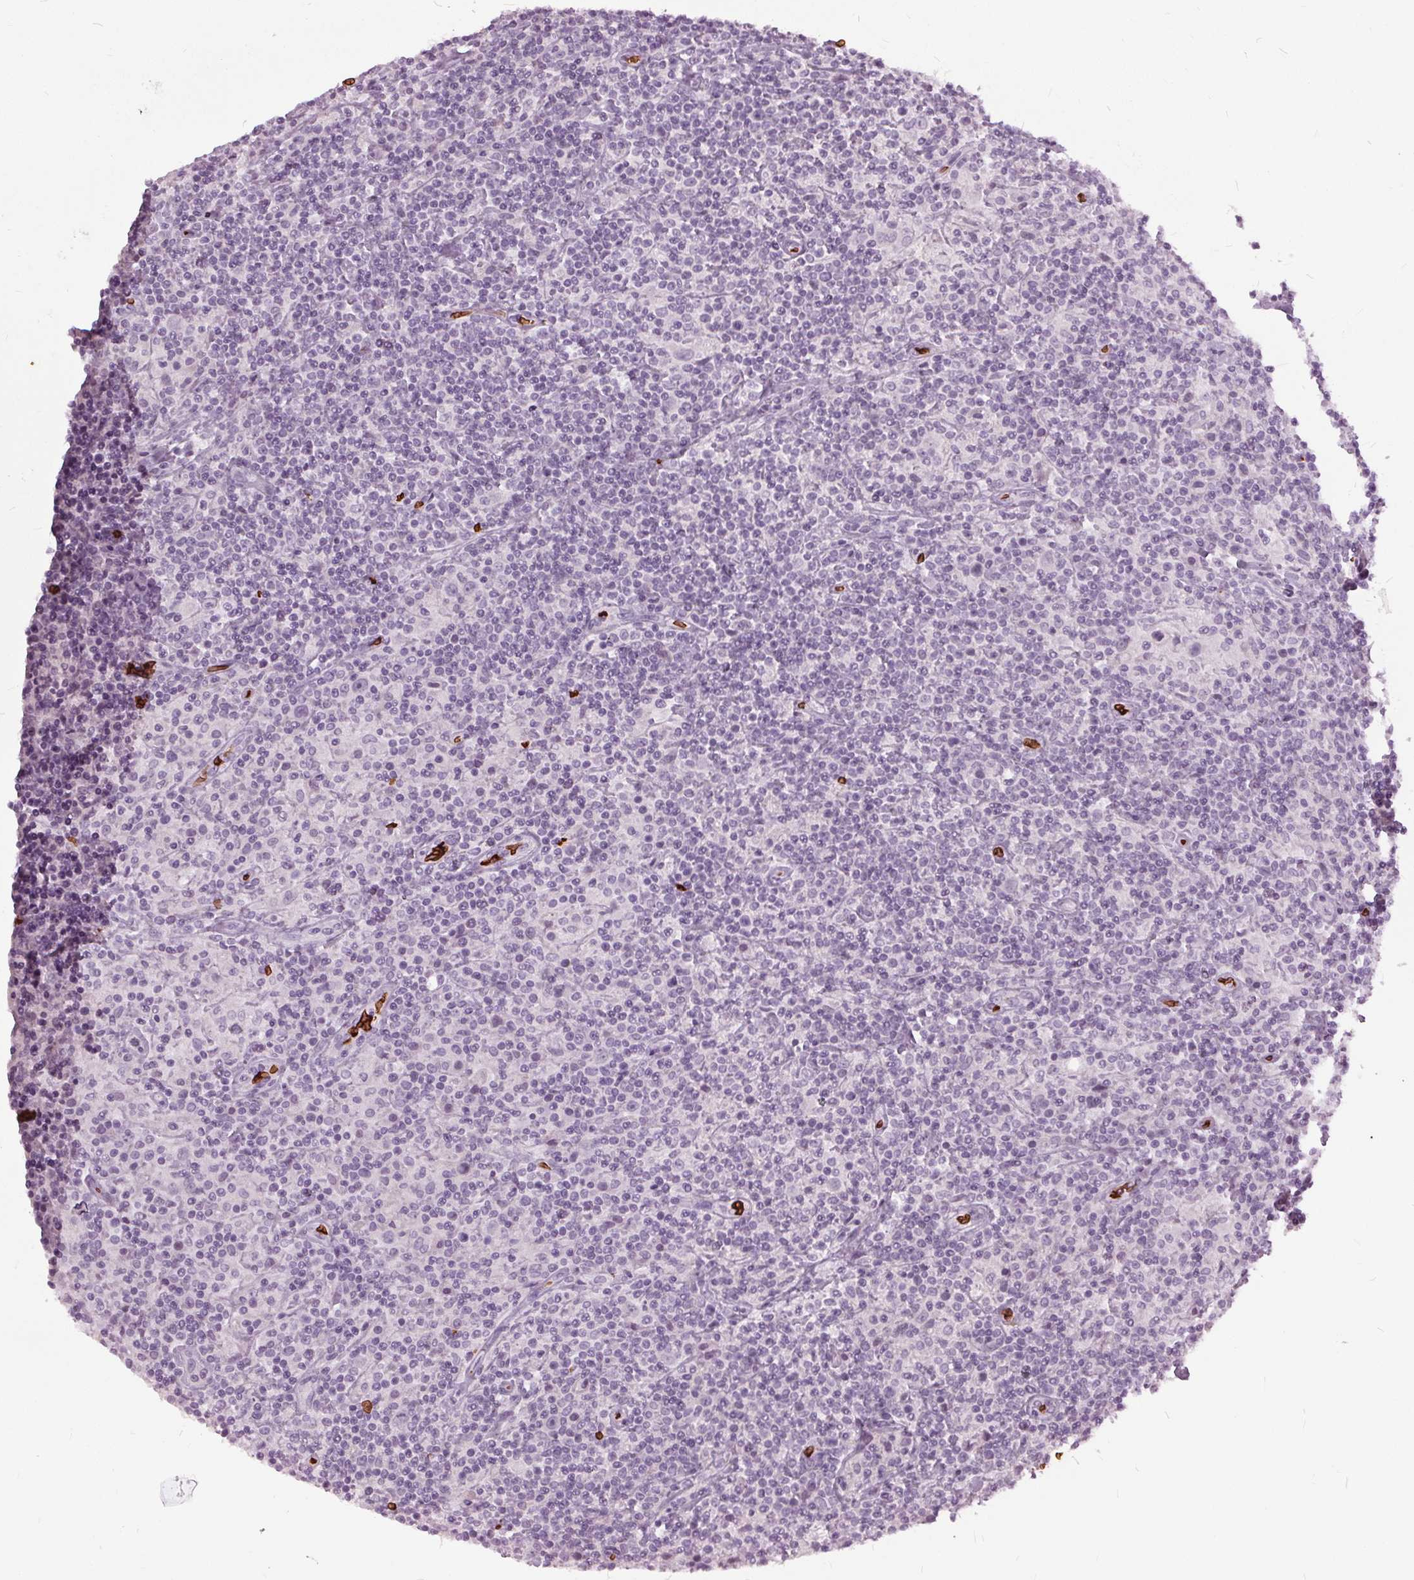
{"staining": {"intensity": "negative", "quantity": "none", "location": "none"}, "tissue": "lymphoma", "cell_type": "Tumor cells", "image_type": "cancer", "snomed": [{"axis": "morphology", "description": "Hodgkin's disease, NOS"}, {"axis": "topography", "description": "Lymph node"}], "caption": "DAB immunohistochemical staining of human lymphoma reveals no significant staining in tumor cells.", "gene": "SLC4A1", "patient": {"sex": "male", "age": 70}}